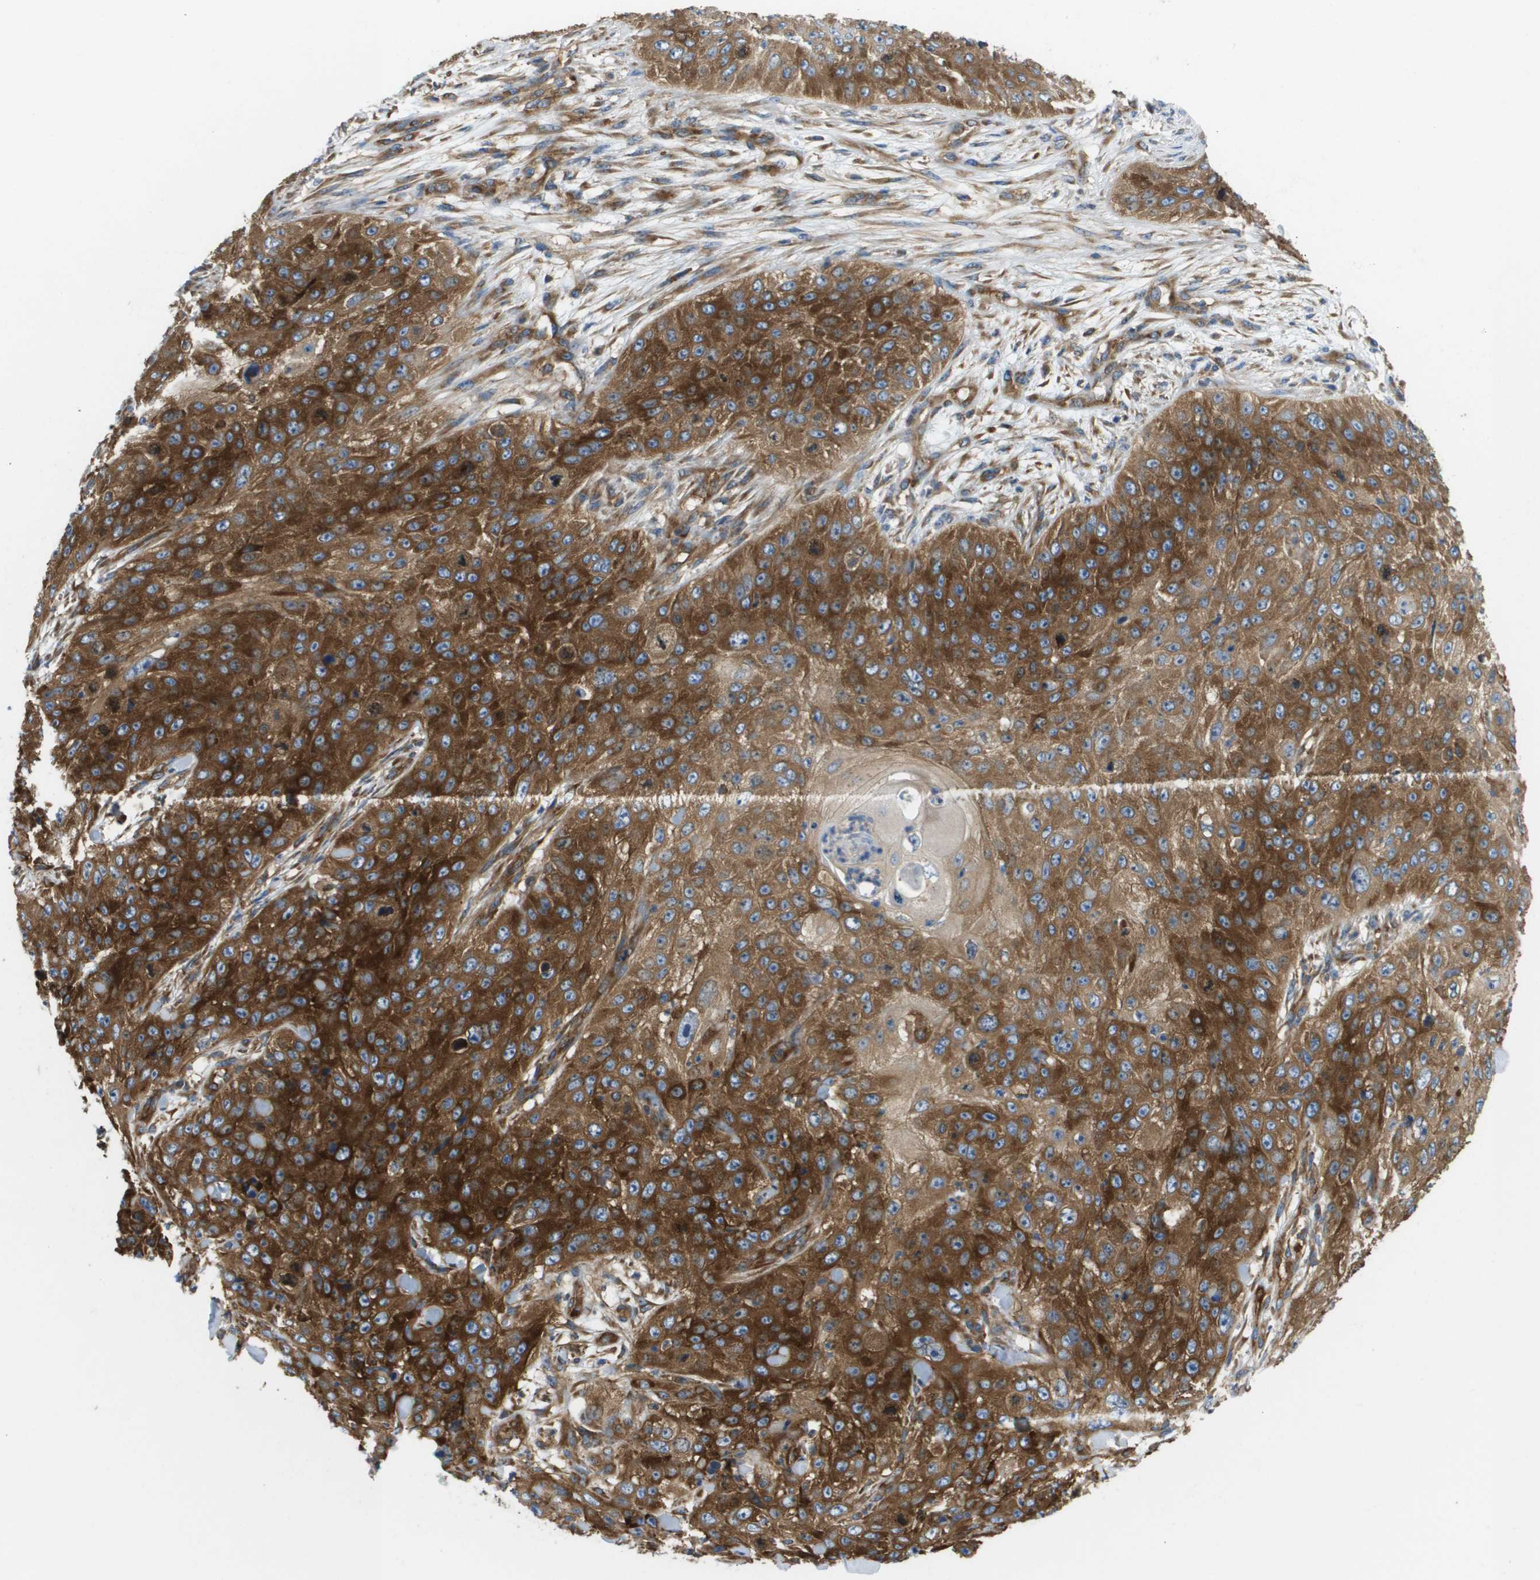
{"staining": {"intensity": "strong", "quantity": ">75%", "location": "cytoplasmic/membranous"}, "tissue": "skin cancer", "cell_type": "Tumor cells", "image_type": "cancer", "snomed": [{"axis": "morphology", "description": "Squamous cell carcinoma, NOS"}, {"axis": "topography", "description": "Skin"}], "caption": "Squamous cell carcinoma (skin) stained for a protein exhibits strong cytoplasmic/membranous positivity in tumor cells.", "gene": "EIF4G2", "patient": {"sex": "female", "age": 80}}